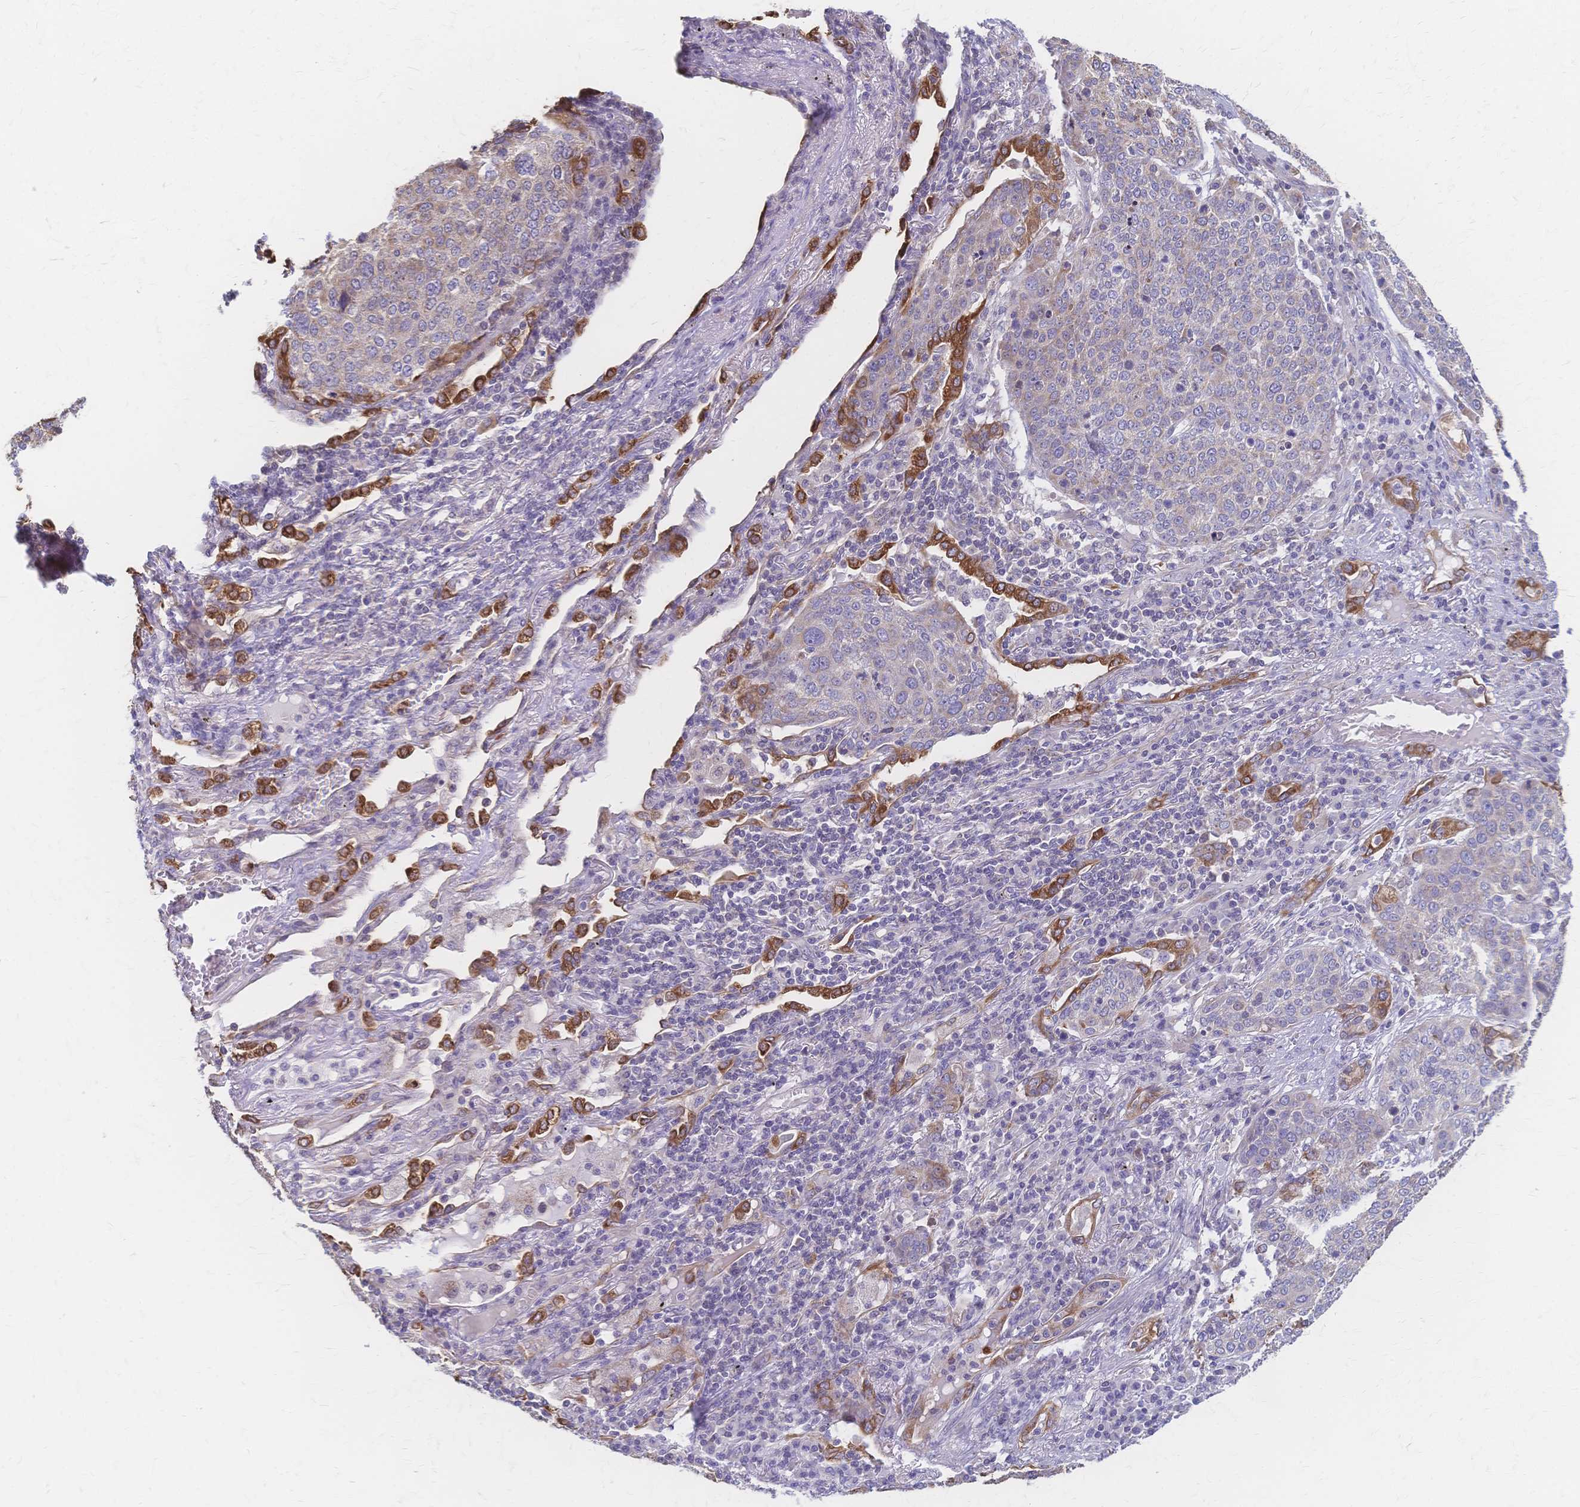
{"staining": {"intensity": "moderate", "quantity": "<25%", "location": "cytoplasmic/membranous"}, "tissue": "lung cancer", "cell_type": "Tumor cells", "image_type": "cancer", "snomed": [{"axis": "morphology", "description": "Squamous cell carcinoma, NOS"}, {"axis": "topography", "description": "Lung"}], "caption": "A low amount of moderate cytoplasmic/membranous staining is identified in approximately <25% of tumor cells in squamous cell carcinoma (lung) tissue.", "gene": "CYB5A", "patient": {"sex": "male", "age": 63}}